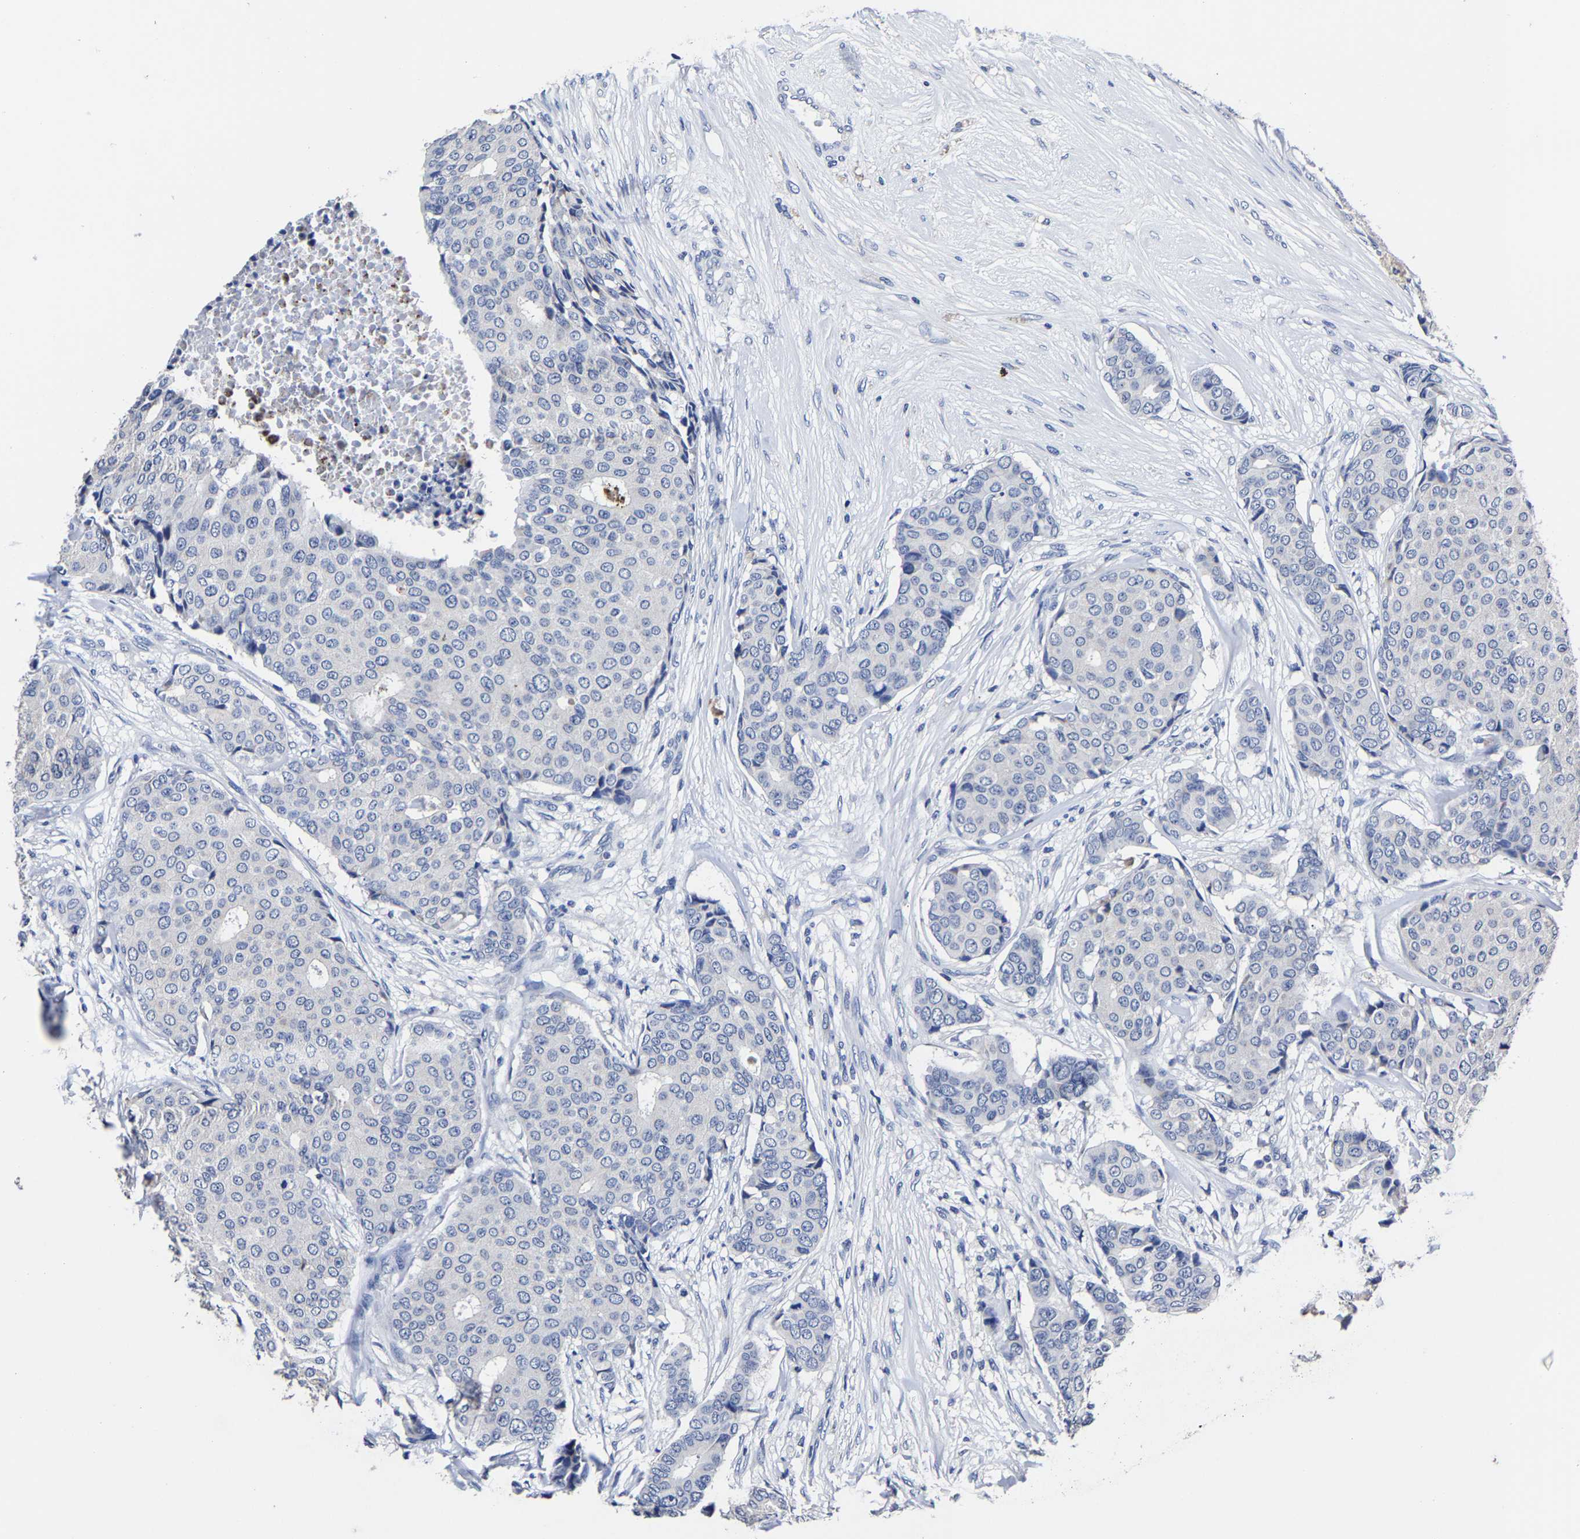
{"staining": {"intensity": "negative", "quantity": "none", "location": "none"}, "tissue": "breast cancer", "cell_type": "Tumor cells", "image_type": "cancer", "snomed": [{"axis": "morphology", "description": "Duct carcinoma"}, {"axis": "topography", "description": "Breast"}], "caption": "This is an immunohistochemistry (IHC) histopathology image of human breast cancer. There is no positivity in tumor cells.", "gene": "AKAP4", "patient": {"sex": "female", "age": 75}}